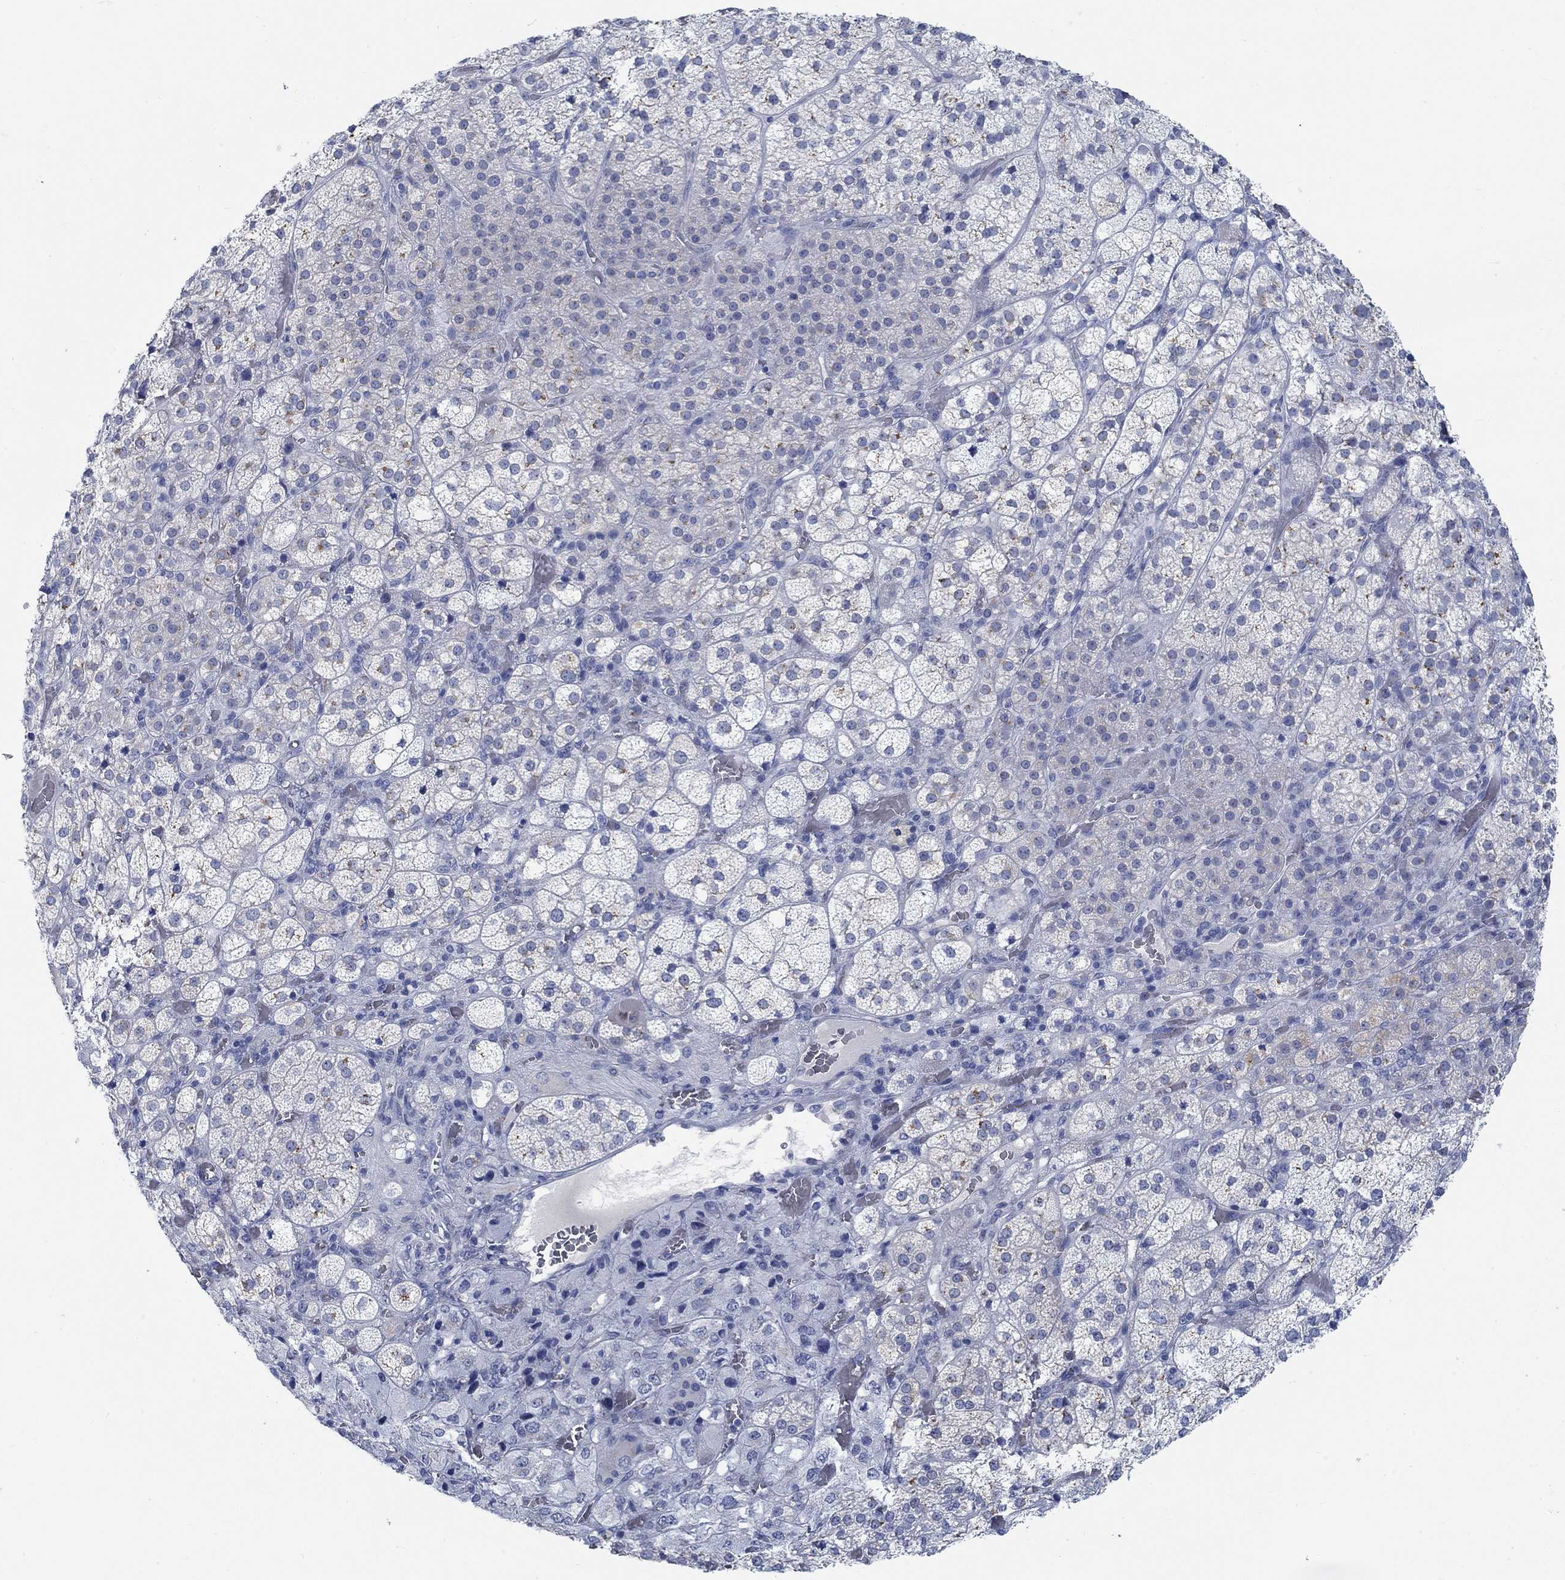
{"staining": {"intensity": "weak", "quantity": "<25%", "location": "cytoplasmic/membranous"}, "tissue": "adrenal gland", "cell_type": "Glandular cells", "image_type": "normal", "snomed": [{"axis": "morphology", "description": "Normal tissue, NOS"}, {"axis": "topography", "description": "Adrenal gland"}], "caption": "Glandular cells show no significant positivity in unremarkable adrenal gland.", "gene": "TEKT4", "patient": {"sex": "female", "age": 60}}